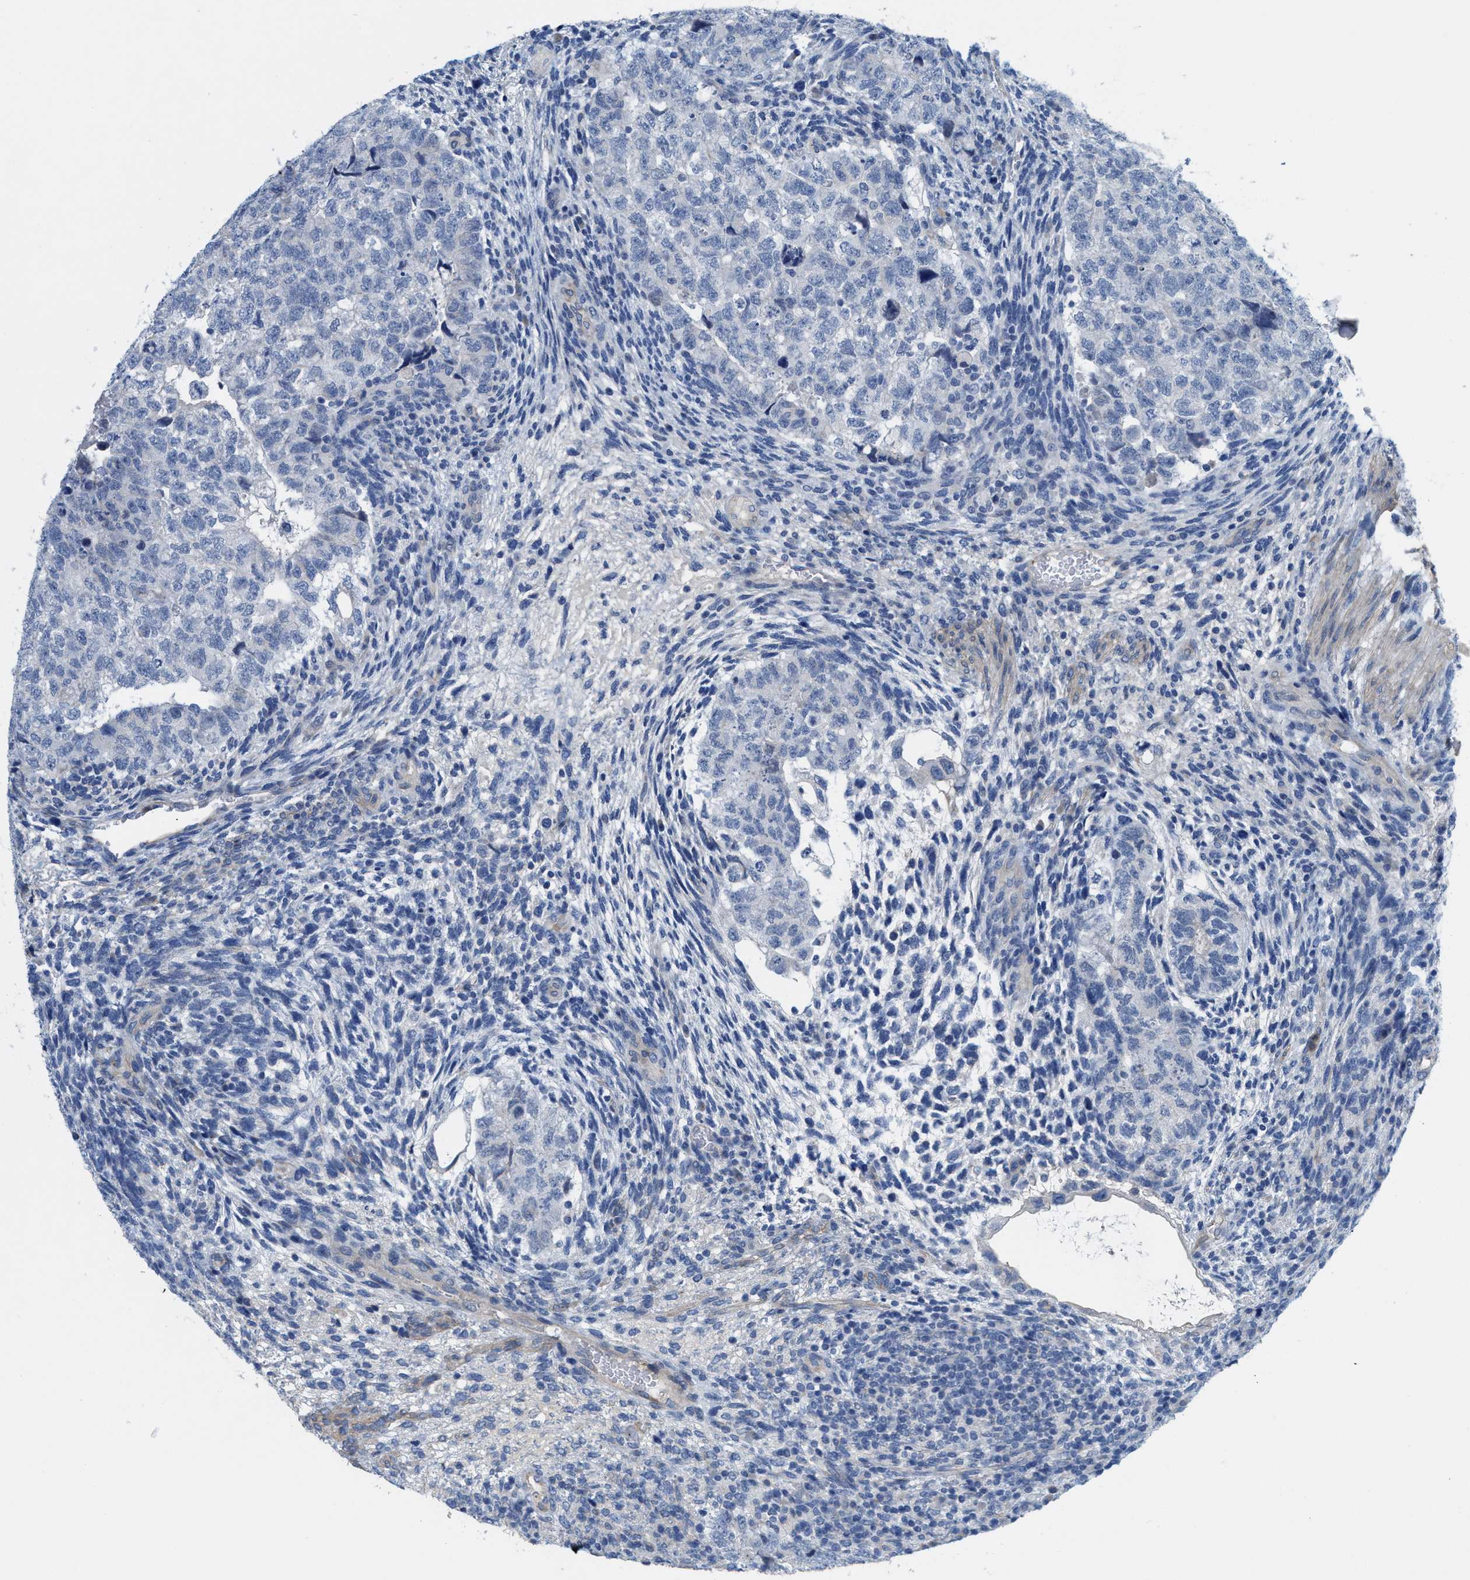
{"staining": {"intensity": "negative", "quantity": "none", "location": "none"}, "tissue": "testis cancer", "cell_type": "Tumor cells", "image_type": "cancer", "snomed": [{"axis": "morphology", "description": "Carcinoma, Embryonal, NOS"}, {"axis": "topography", "description": "Testis"}], "caption": "An immunohistochemistry photomicrograph of testis cancer (embryonal carcinoma) is shown. There is no staining in tumor cells of testis cancer (embryonal carcinoma).", "gene": "CPA2", "patient": {"sex": "male", "age": 36}}